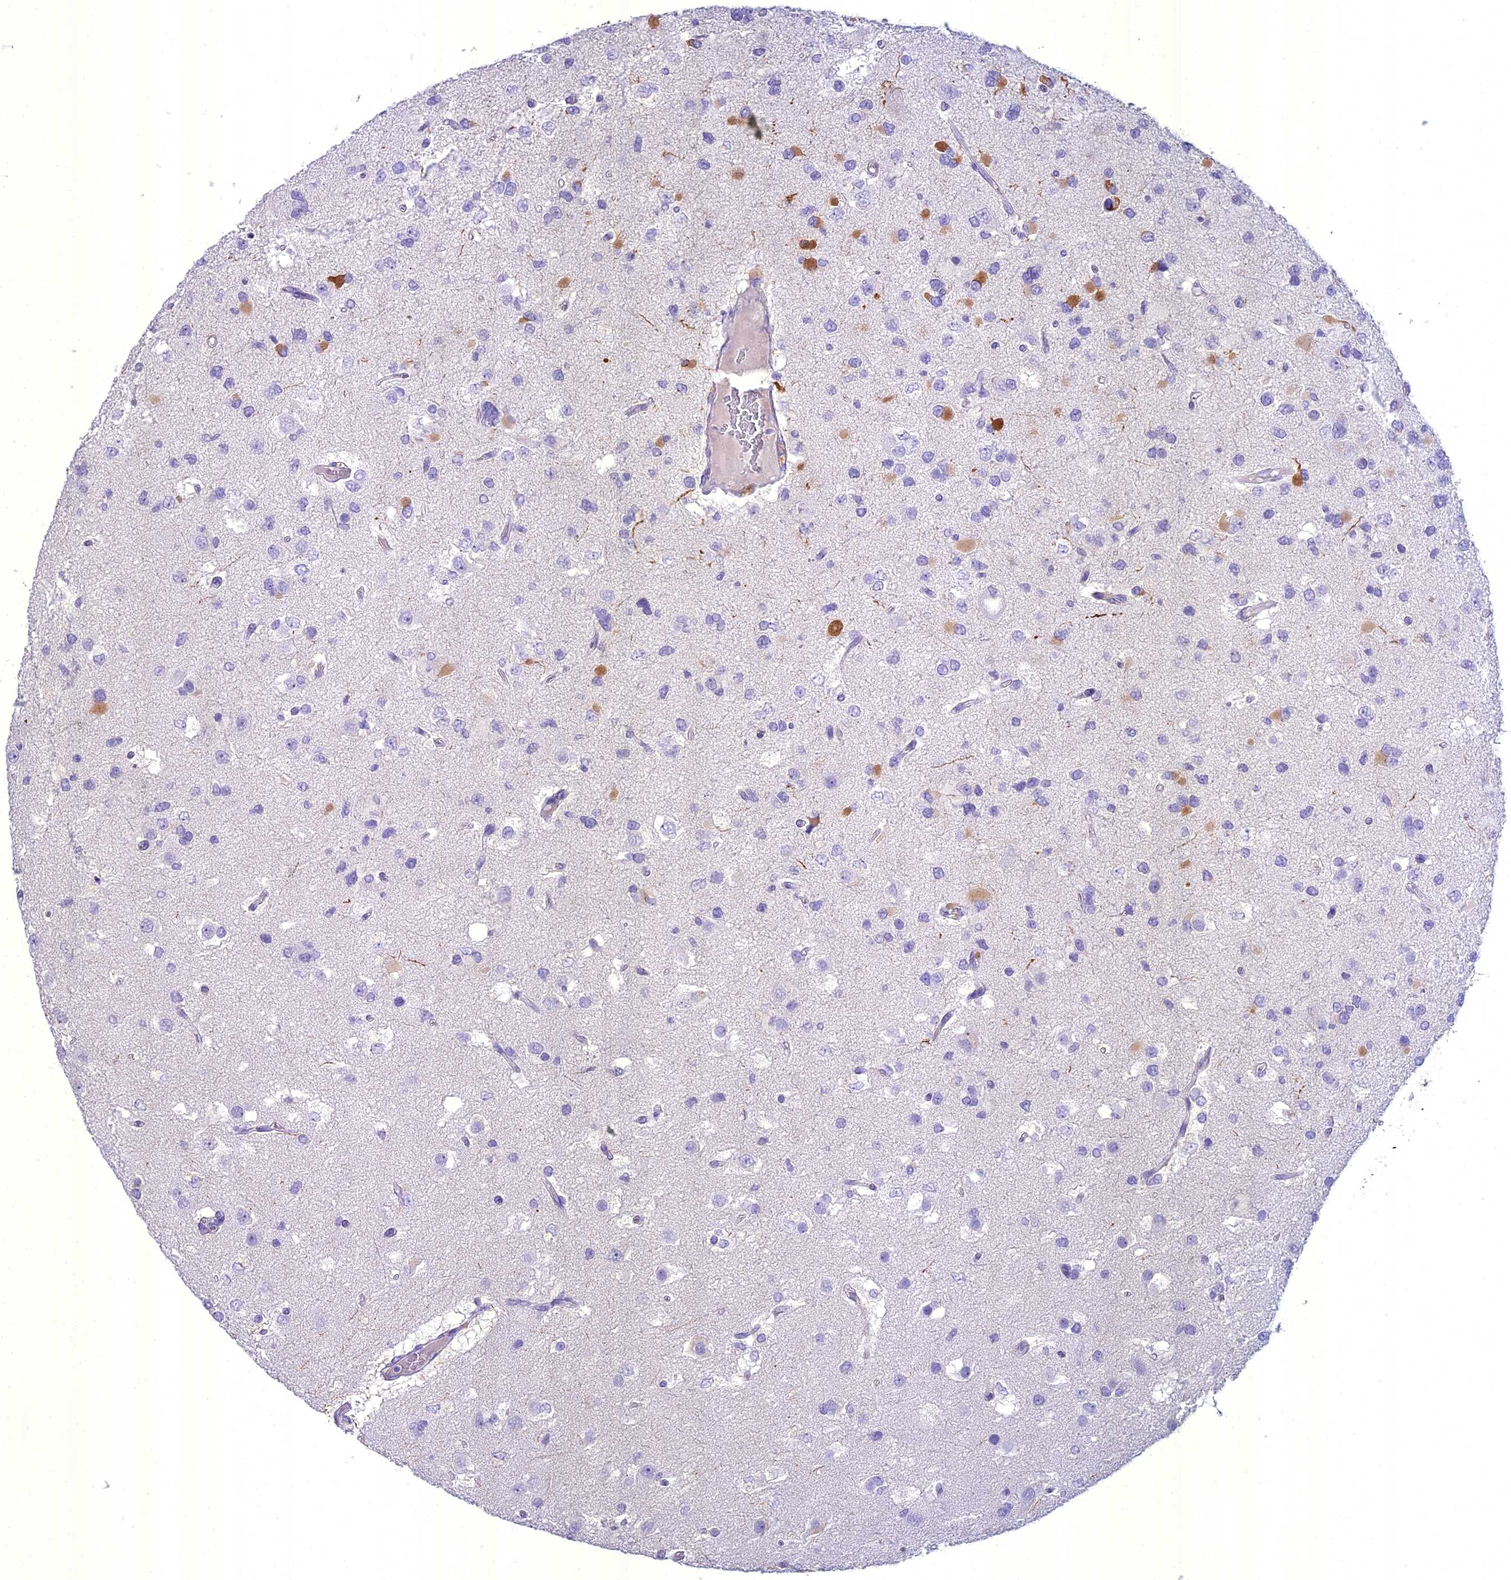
{"staining": {"intensity": "negative", "quantity": "none", "location": "none"}, "tissue": "glioma", "cell_type": "Tumor cells", "image_type": "cancer", "snomed": [{"axis": "morphology", "description": "Glioma, malignant, High grade"}, {"axis": "topography", "description": "Brain"}], "caption": "Tumor cells are negative for protein expression in human high-grade glioma (malignant). (DAB (3,3'-diaminobenzidine) IHC, high magnification).", "gene": "UNC80", "patient": {"sex": "male", "age": 53}}